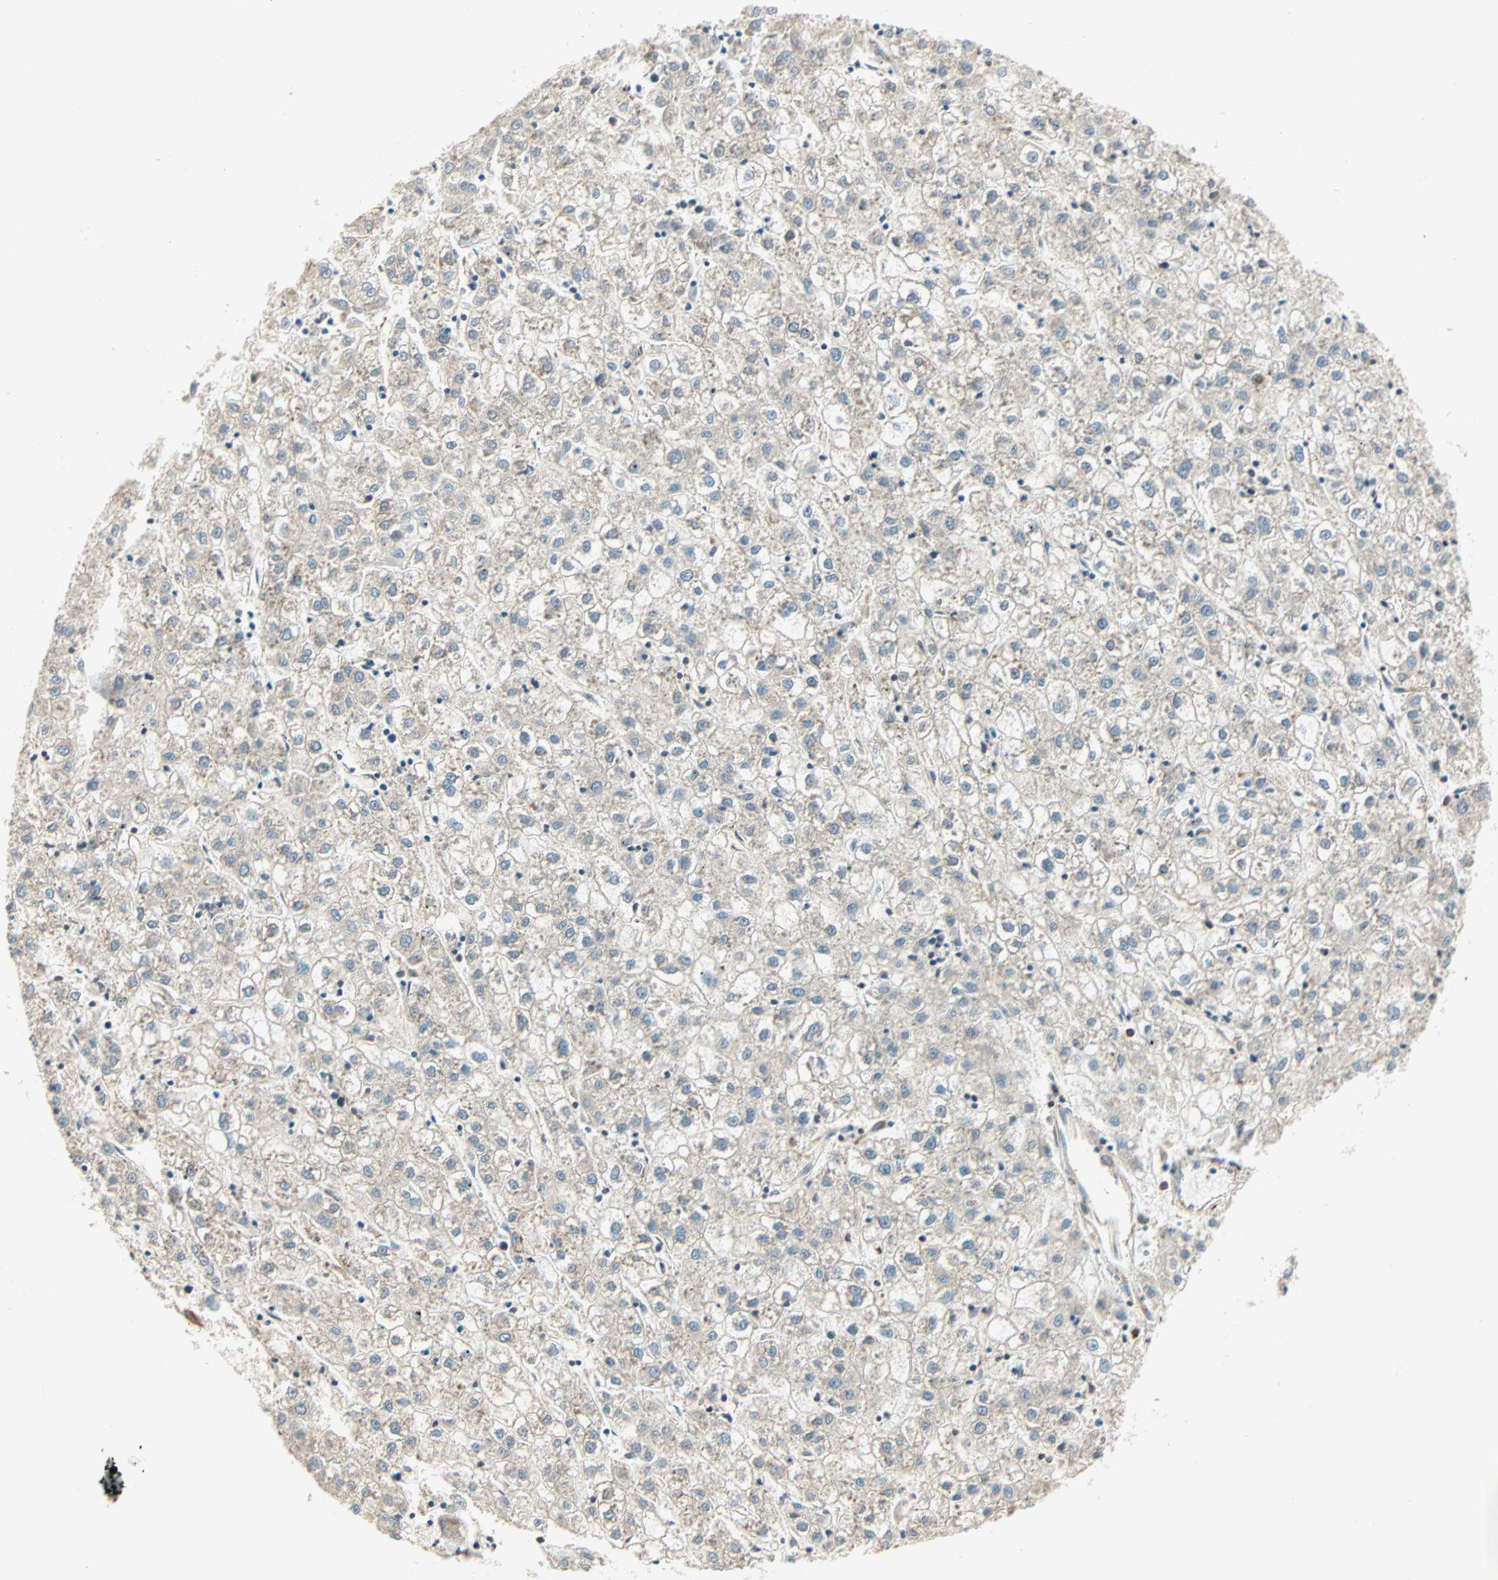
{"staining": {"intensity": "weak", "quantity": ">75%", "location": "cytoplasmic/membranous"}, "tissue": "liver cancer", "cell_type": "Tumor cells", "image_type": "cancer", "snomed": [{"axis": "morphology", "description": "Carcinoma, Hepatocellular, NOS"}, {"axis": "topography", "description": "Liver"}], "caption": "IHC (DAB) staining of liver cancer demonstrates weak cytoplasmic/membranous protein expression in about >75% of tumor cells. The protein of interest is shown in brown color, while the nuclei are stained blue.", "gene": "PNPLA6", "patient": {"sex": "male", "age": 72}}